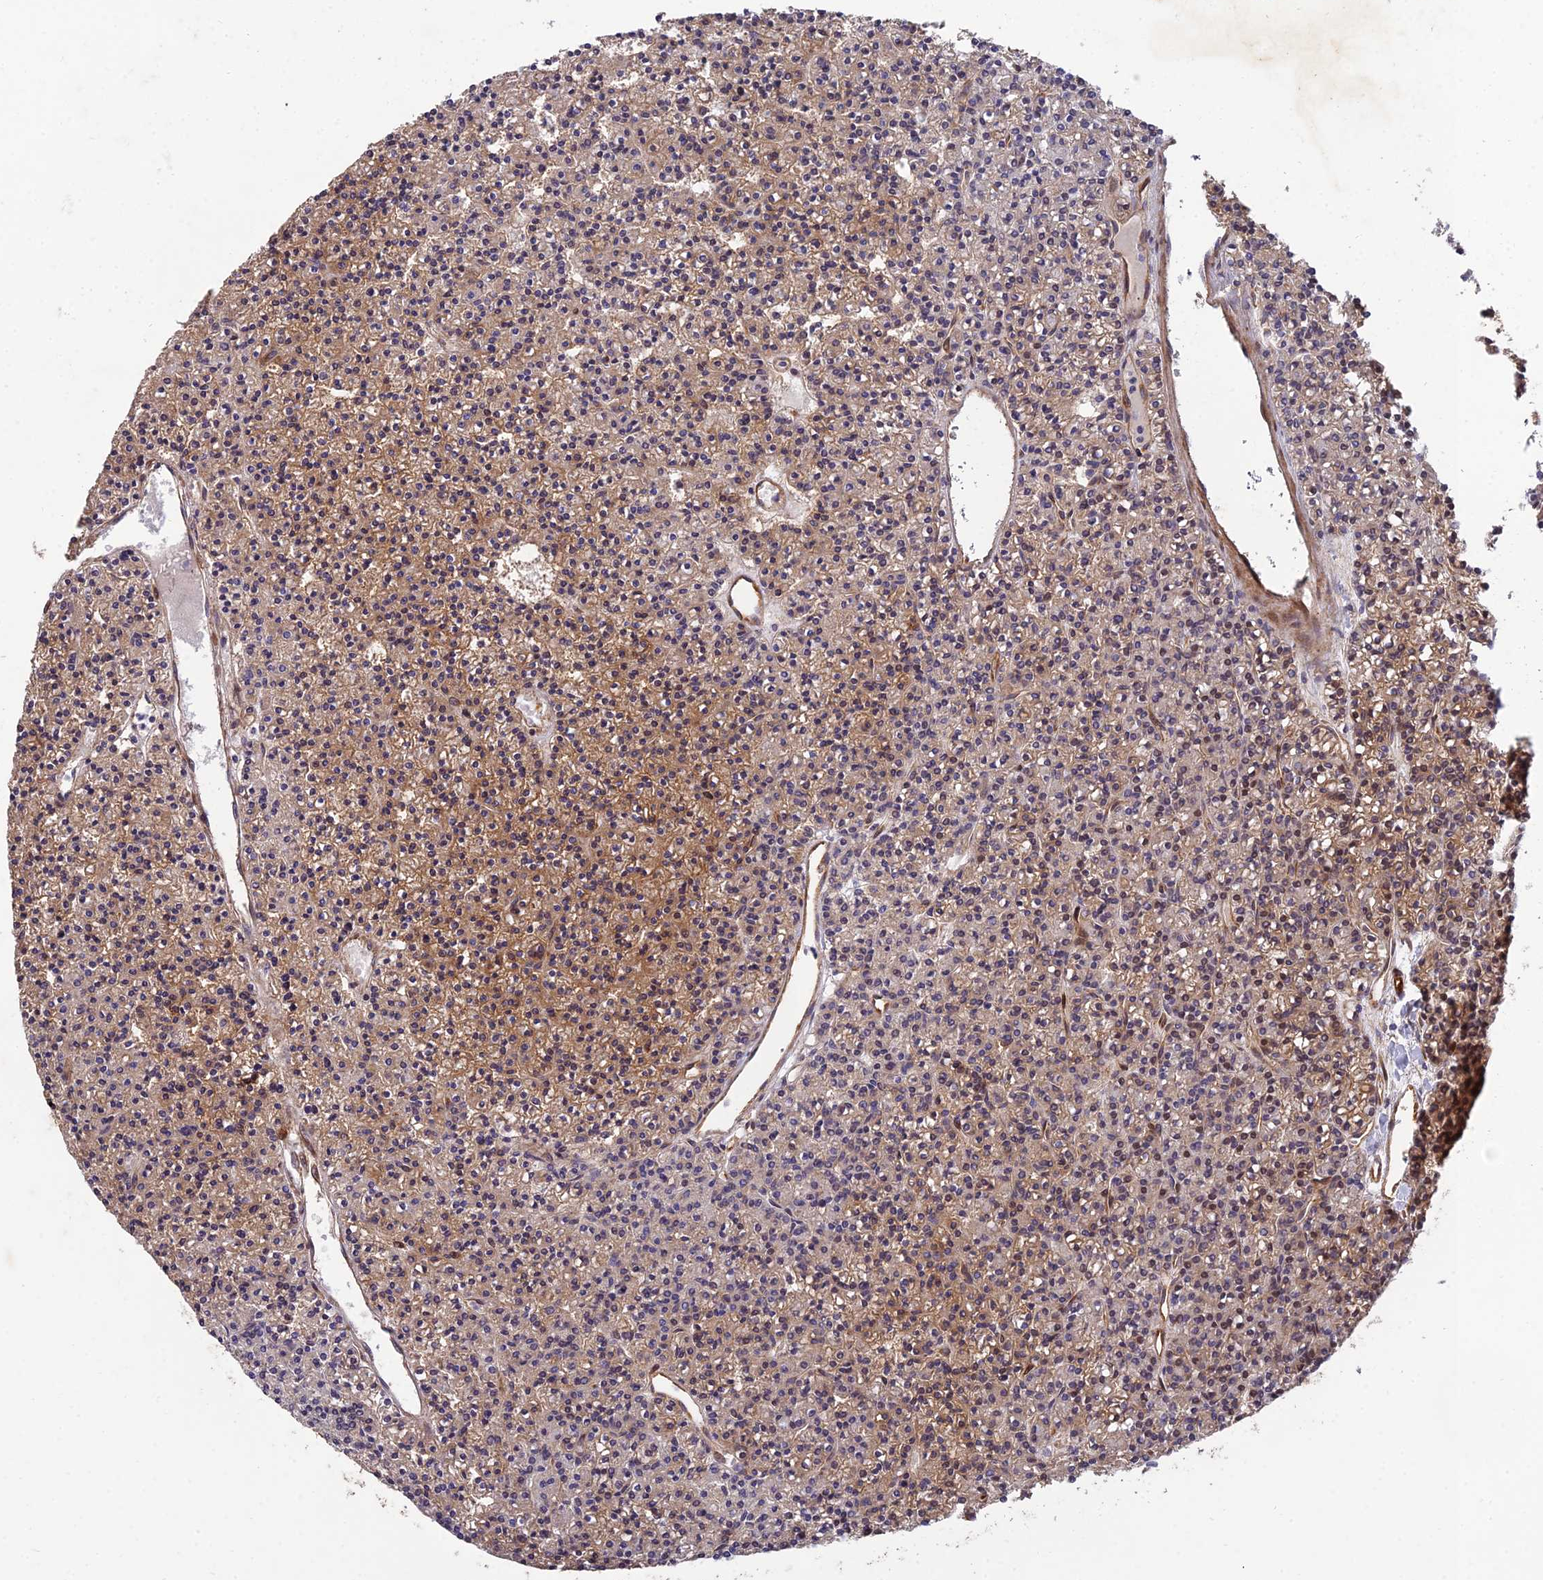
{"staining": {"intensity": "moderate", "quantity": ">75%", "location": "cytoplasmic/membranous"}, "tissue": "parathyroid gland", "cell_type": "Glandular cells", "image_type": "normal", "snomed": [{"axis": "morphology", "description": "Normal tissue, NOS"}, {"axis": "topography", "description": "Parathyroid gland"}], "caption": "Immunohistochemistry (IHC) (DAB) staining of benign parathyroid gland reveals moderate cytoplasmic/membranous protein positivity in about >75% of glandular cells.", "gene": "ARL8A", "patient": {"sex": "female", "age": 45}}